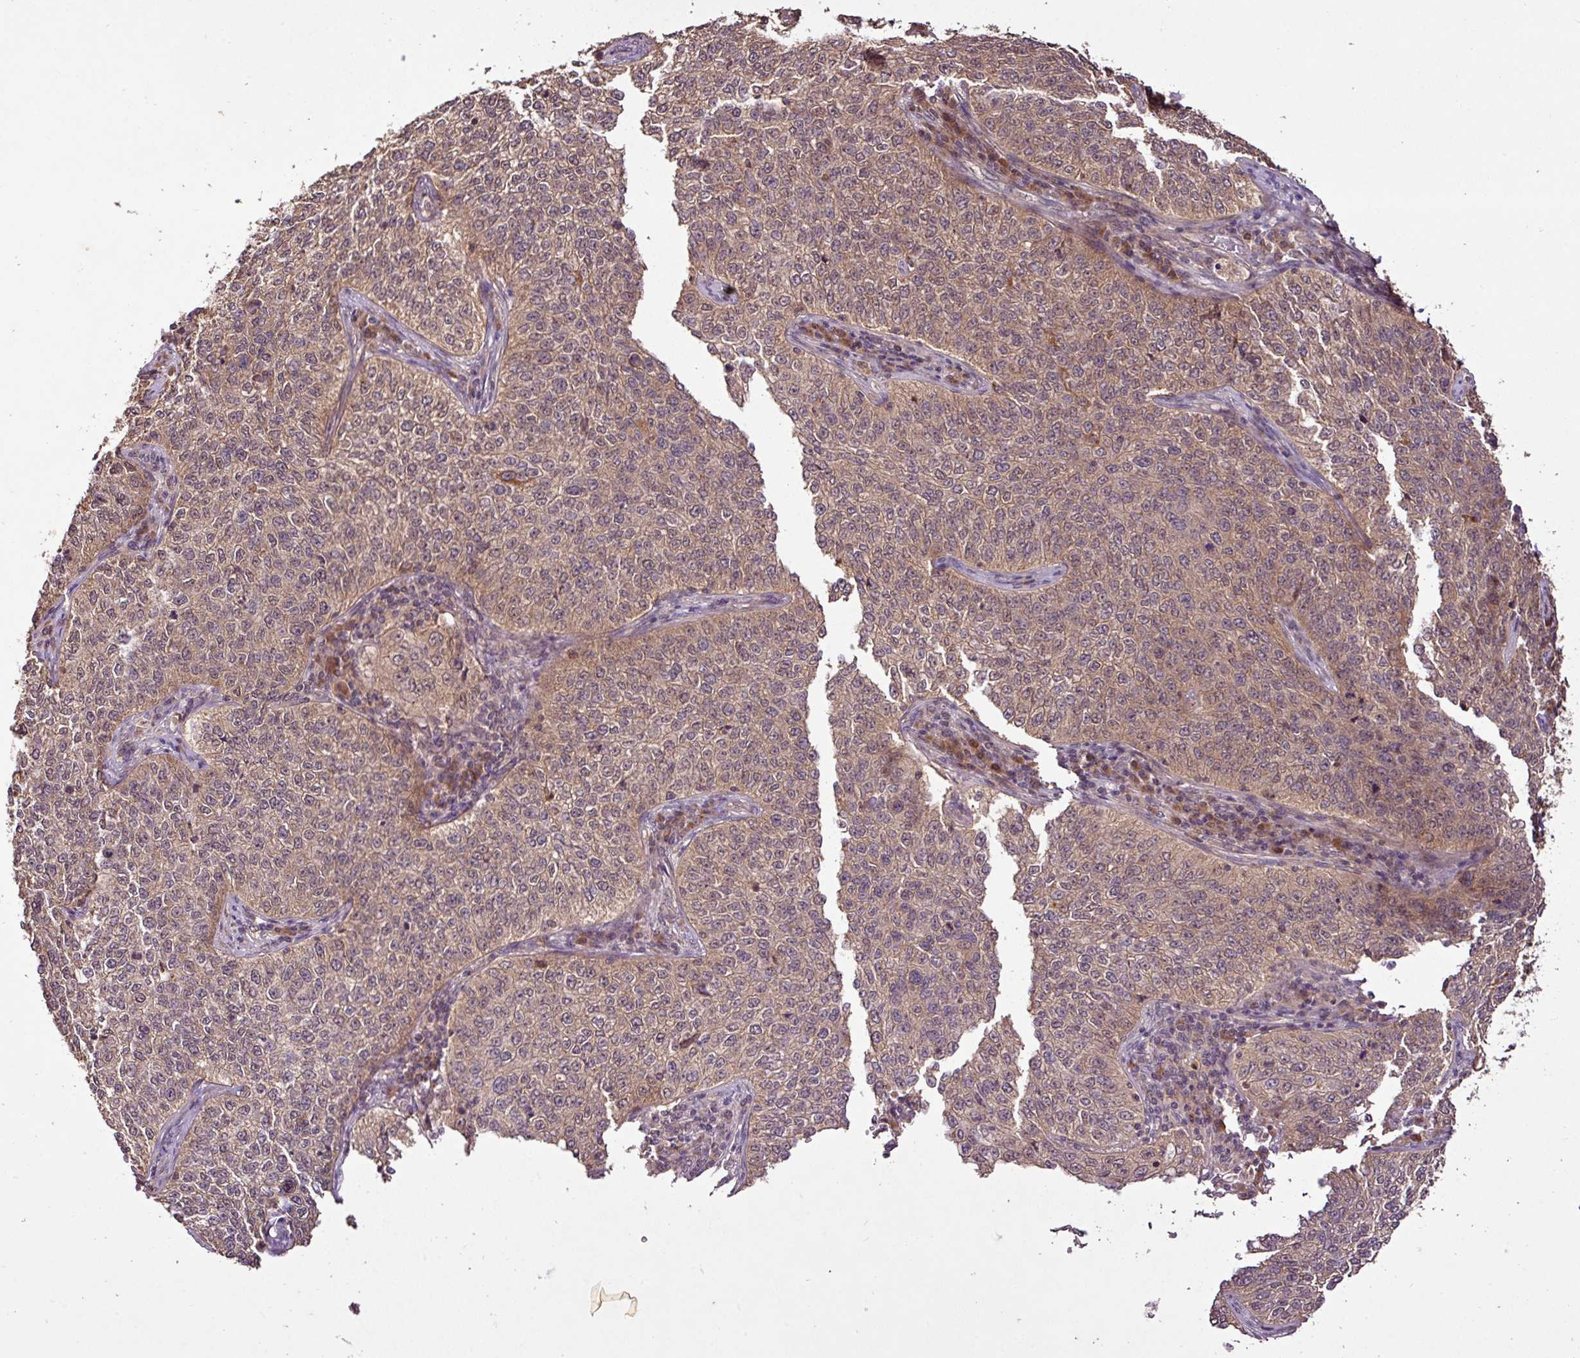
{"staining": {"intensity": "weak", "quantity": ">75%", "location": "cytoplasmic/membranous,nuclear"}, "tissue": "cervical cancer", "cell_type": "Tumor cells", "image_type": "cancer", "snomed": [{"axis": "morphology", "description": "Squamous cell carcinoma, NOS"}, {"axis": "topography", "description": "Cervix"}], "caption": "There is low levels of weak cytoplasmic/membranous and nuclear expression in tumor cells of cervical cancer (squamous cell carcinoma), as demonstrated by immunohistochemical staining (brown color).", "gene": "FAIM", "patient": {"sex": "female", "age": 35}}